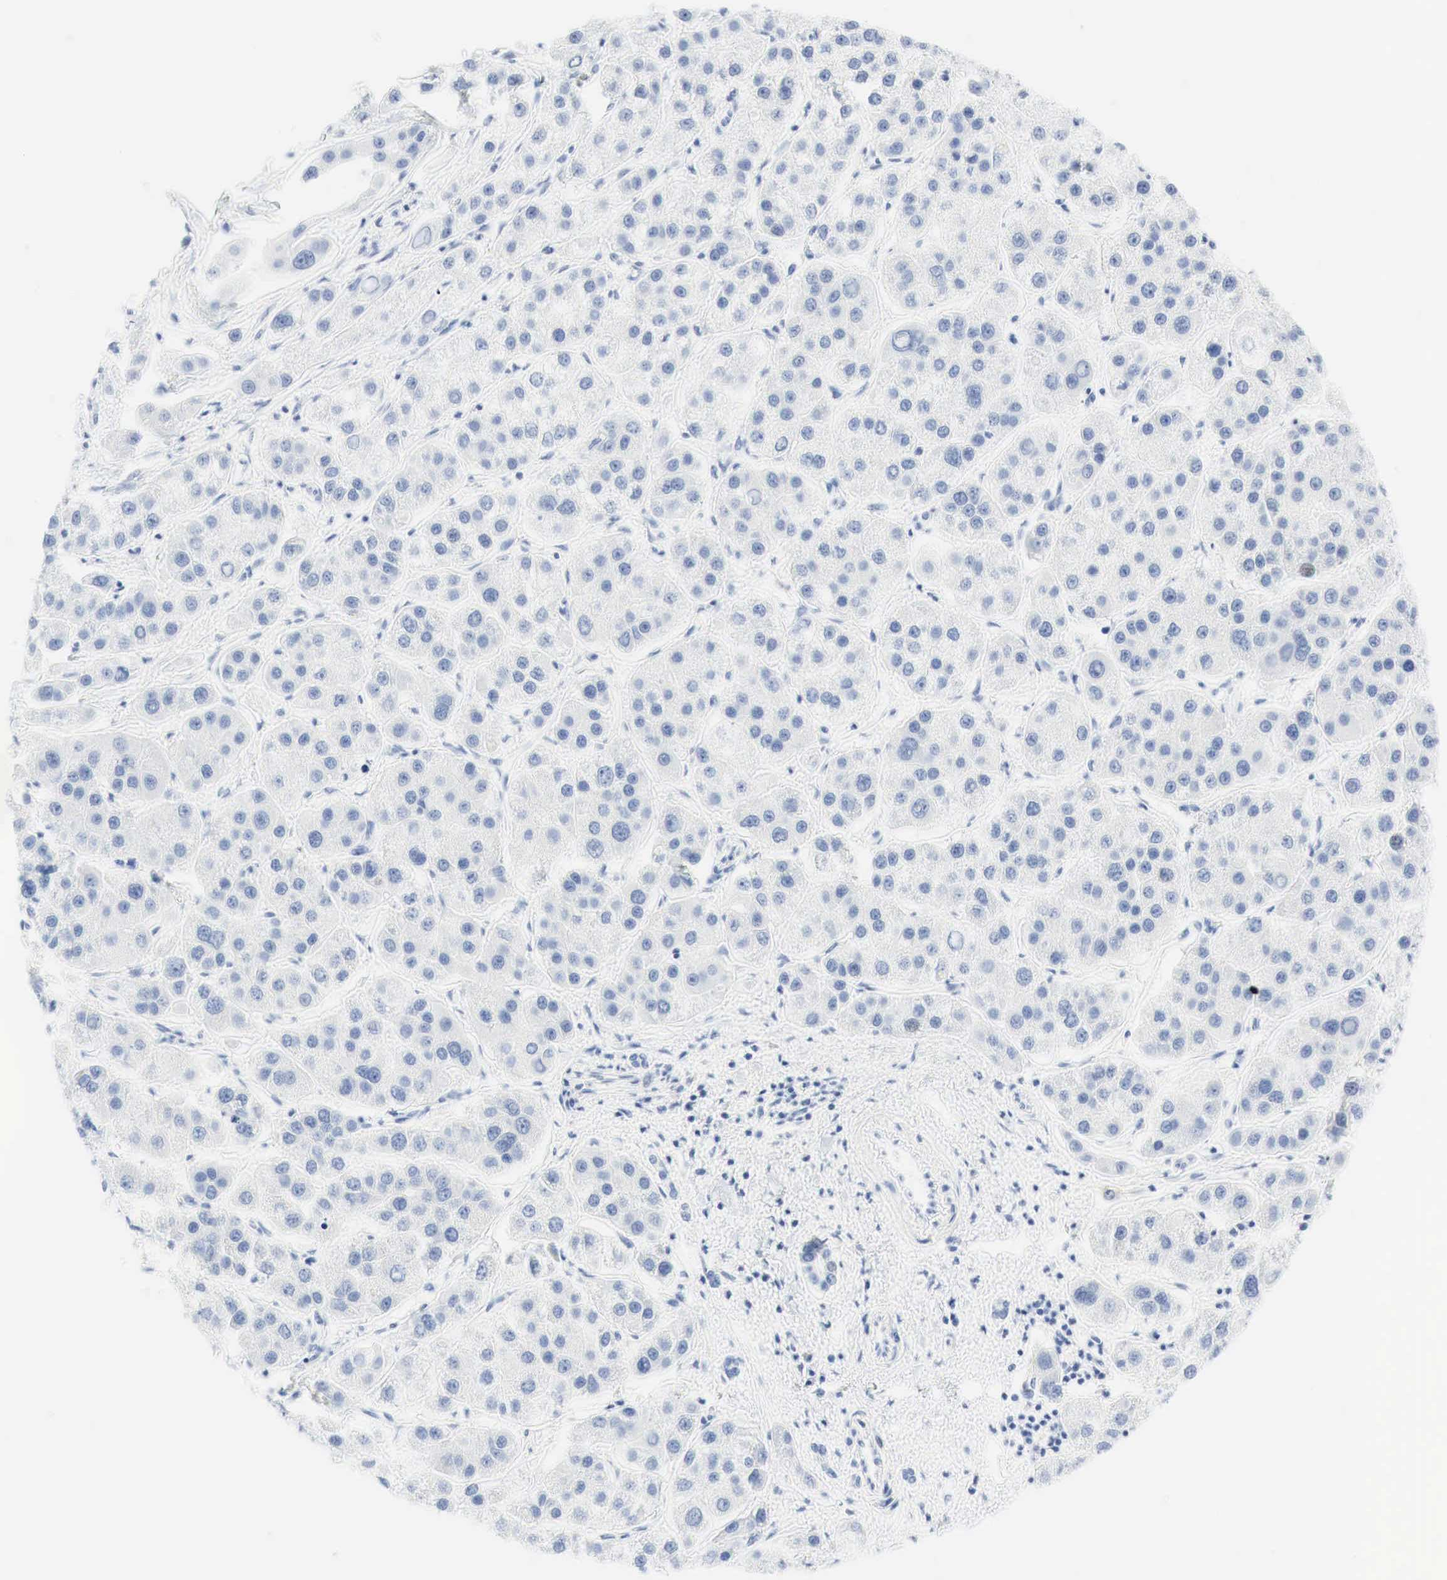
{"staining": {"intensity": "negative", "quantity": "none", "location": "none"}, "tissue": "liver cancer", "cell_type": "Tumor cells", "image_type": "cancer", "snomed": [{"axis": "morphology", "description": "Carcinoma, Hepatocellular, NOS"}, {"axis": "topography", "description": "Liver"}], "caption": "Liver cancer was stained to show a protein in brown. There is no significant positivity in tumor cells. (Immunohistochemistry, brightfield microscopy, high magnification).", "gene": "INHA", "patient": {"sex": "female", "age": 85}}